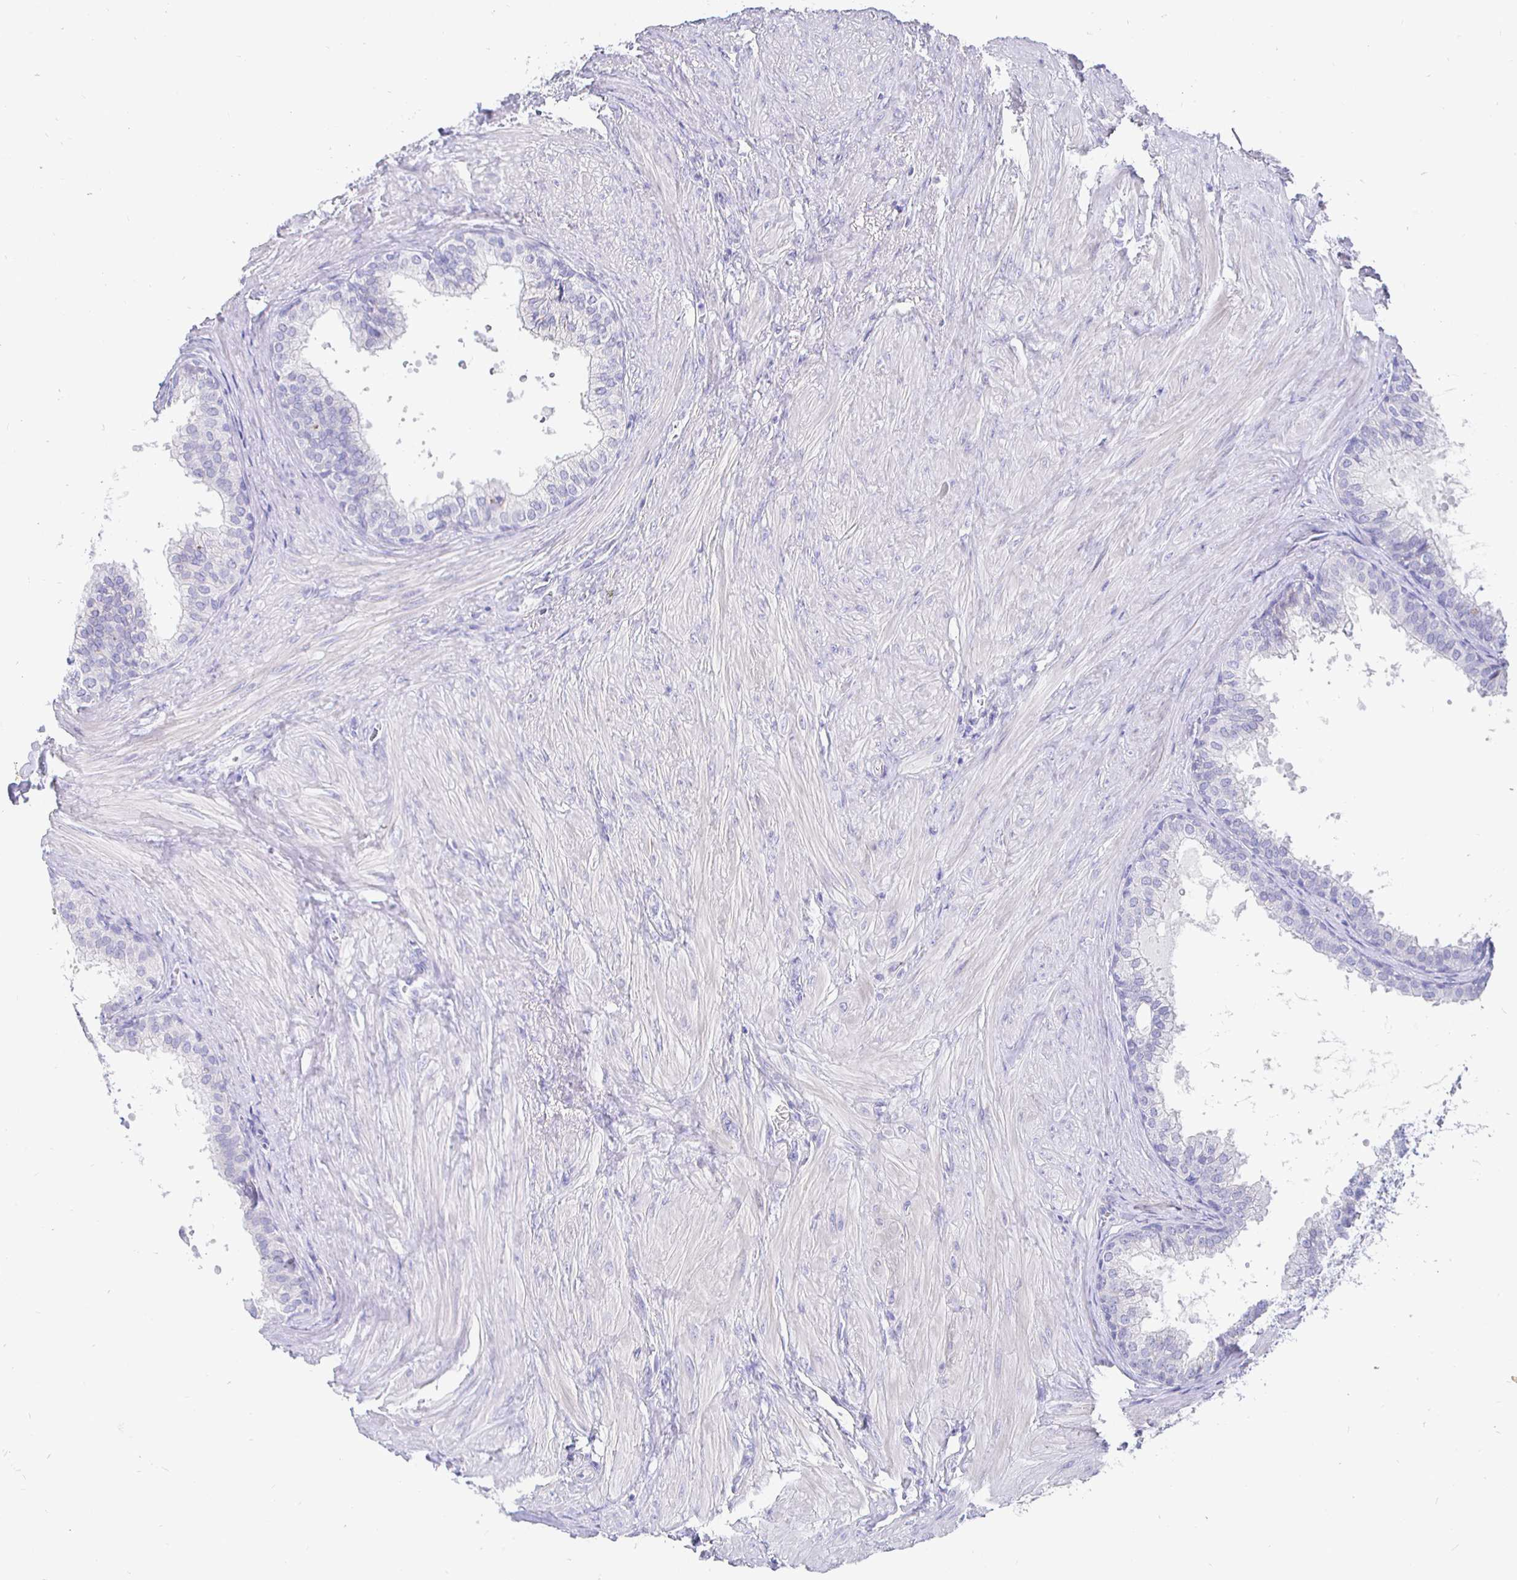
{"staining": {"intensity": "negative", "quantity": "none", "location": "none"}, "tissue": "prostate", "cell_type": "Glandular cells", "image_type": "normal", "snomed": [{"axis": "morphology", "description": "Normal tissue, NOS"}, {"axis": "topography", "description": "Prostate"}, {"axis": "topography", "description": "Peripheral nerve tissue"}], "caption": "This is an immunohistochemistry photomicrograph of unremarkable prostate. There is no expression in glandular cells.", "gene": "CR2", "patient": {"sex": "male", "age": 55}}